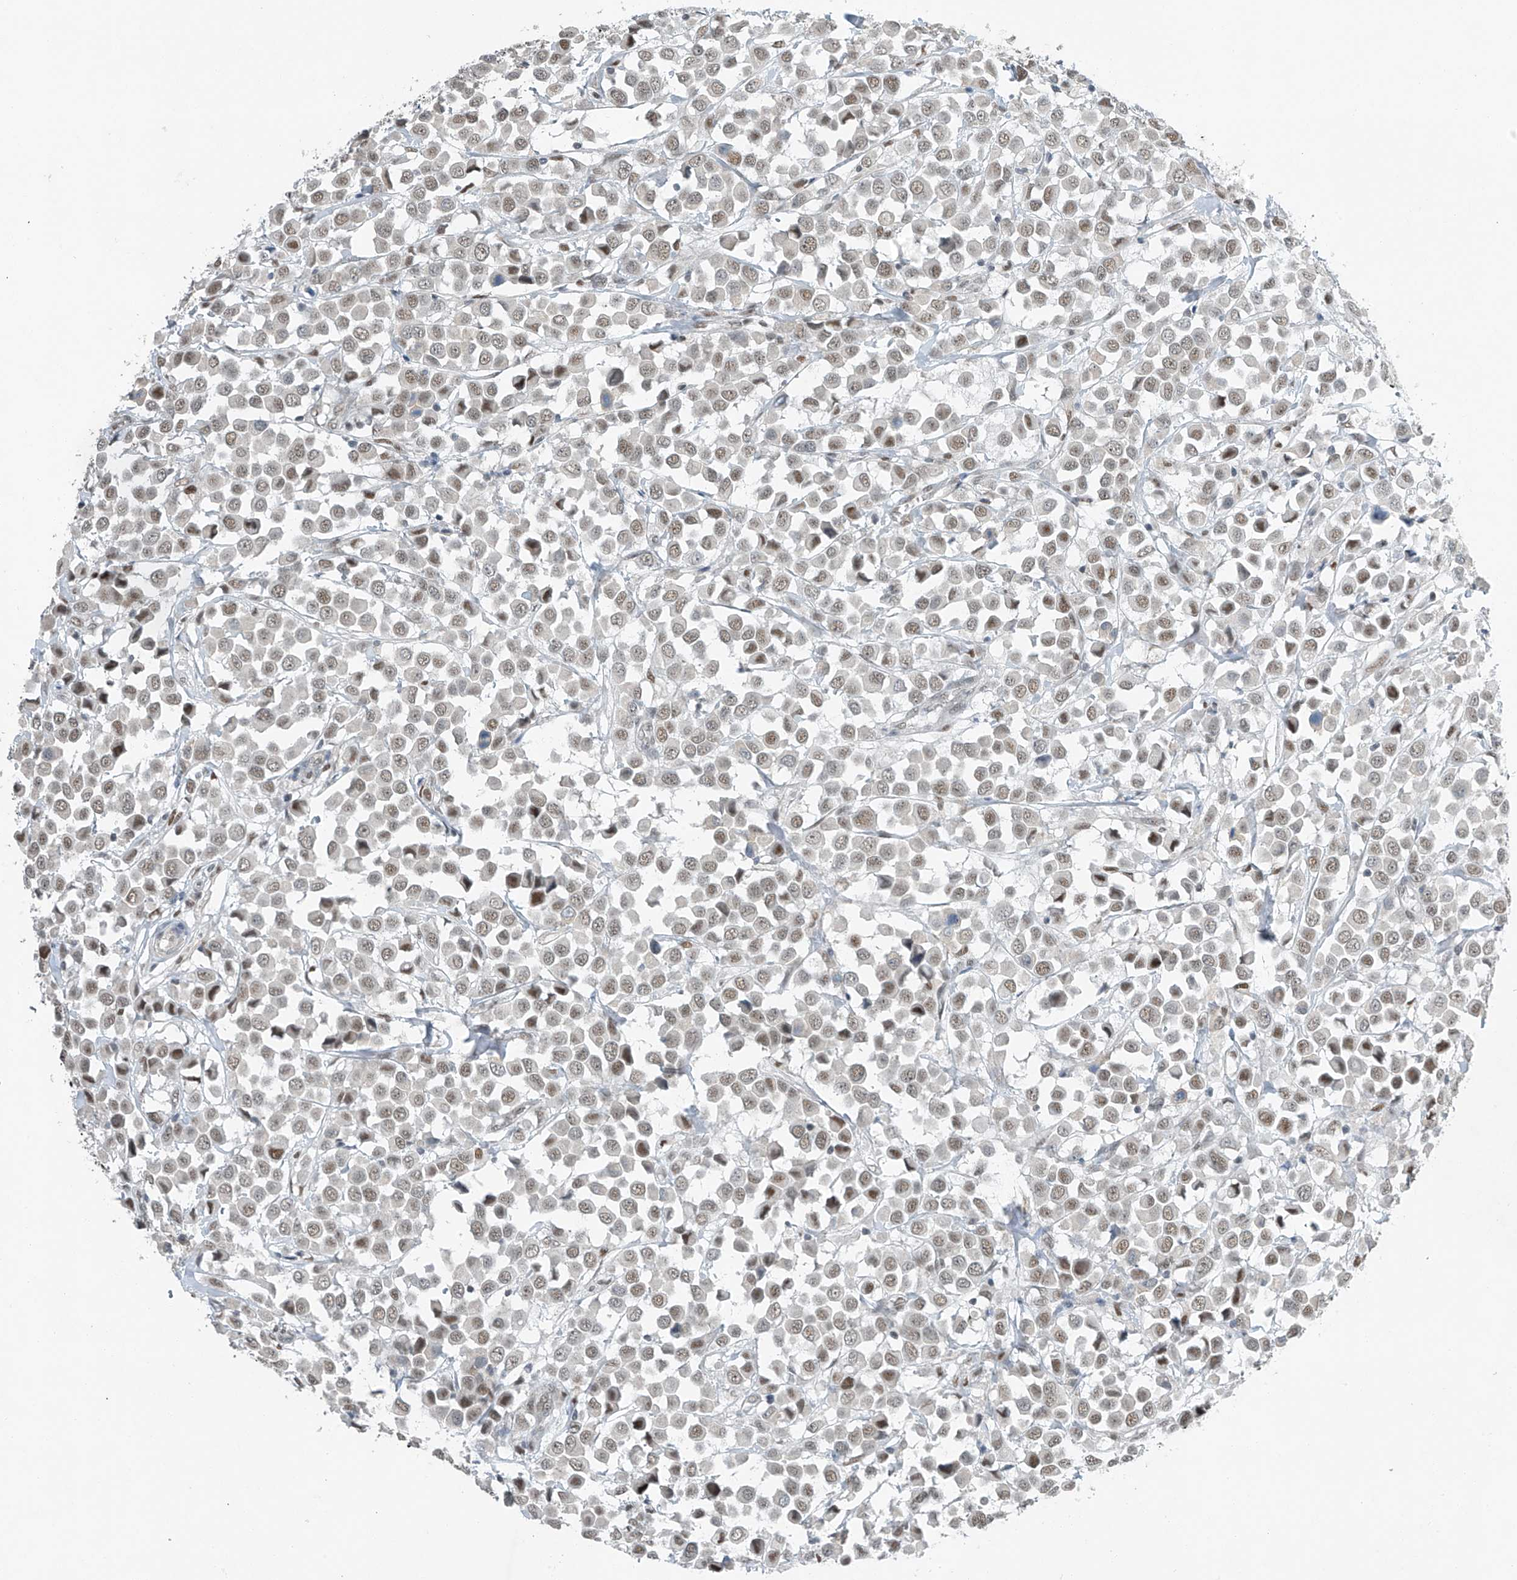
{"staining": {"intensity": "moderate", "quantity": ">75%", "location": "nuclear"}, "tissue": "breast cancer", "cell_type": "Tumor cells", "image_type": "cancer", "snomed": [{"axis": "morphology", "description": "Duct carcinoma"}, {"axis": "topography", "description": "Breast"}], "caption": "Immunohistochemical staining of human breast cancer shows medium levels of moderate nuclear protein staining in approximately >75% of tumor cells.", "gene": "TAF8", "patient": {"sex": "female", "age": 61}}